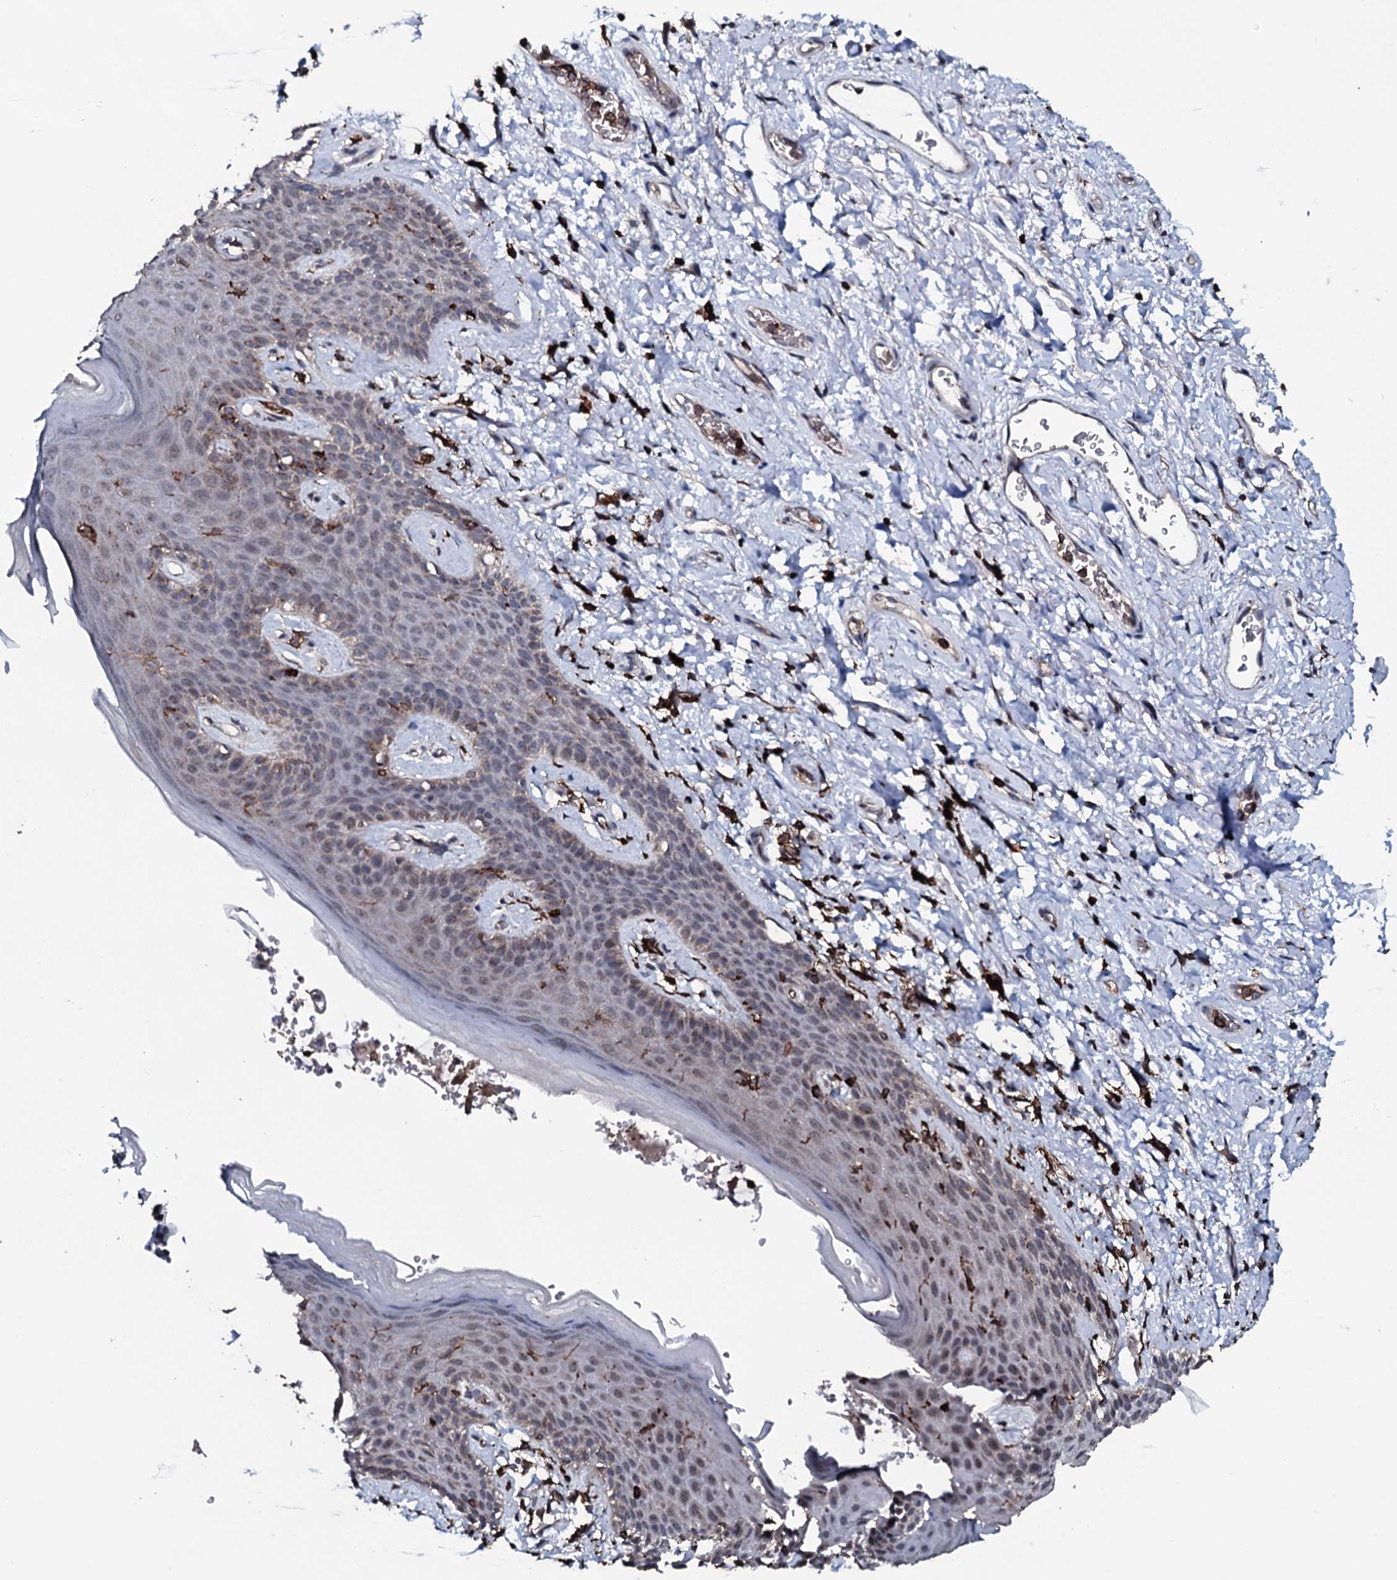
{"staining": {"intensity": "moderate", "quantity": "25%-75%", "location": "cytoplasmic/membranous"}, "tissue": "skin", "cell_type": "Epidermal cells", "image_type": "normal", "snomed": [{"axis": "morphology", "description": "Normal tissue, NOS"}, {"axis": "topography", "description": "Anal"}], "caption": "Skin stained with DAB (3,3'-diaminobenzidine) IHC shows medium levels of moderate cytoplasmic/membranous expression in approximately 25%-75% of epidermal cells. Nuclei are stained in blue.", "gene": "OGFOD2", "patient": {"sex": "female", "age": 46}}